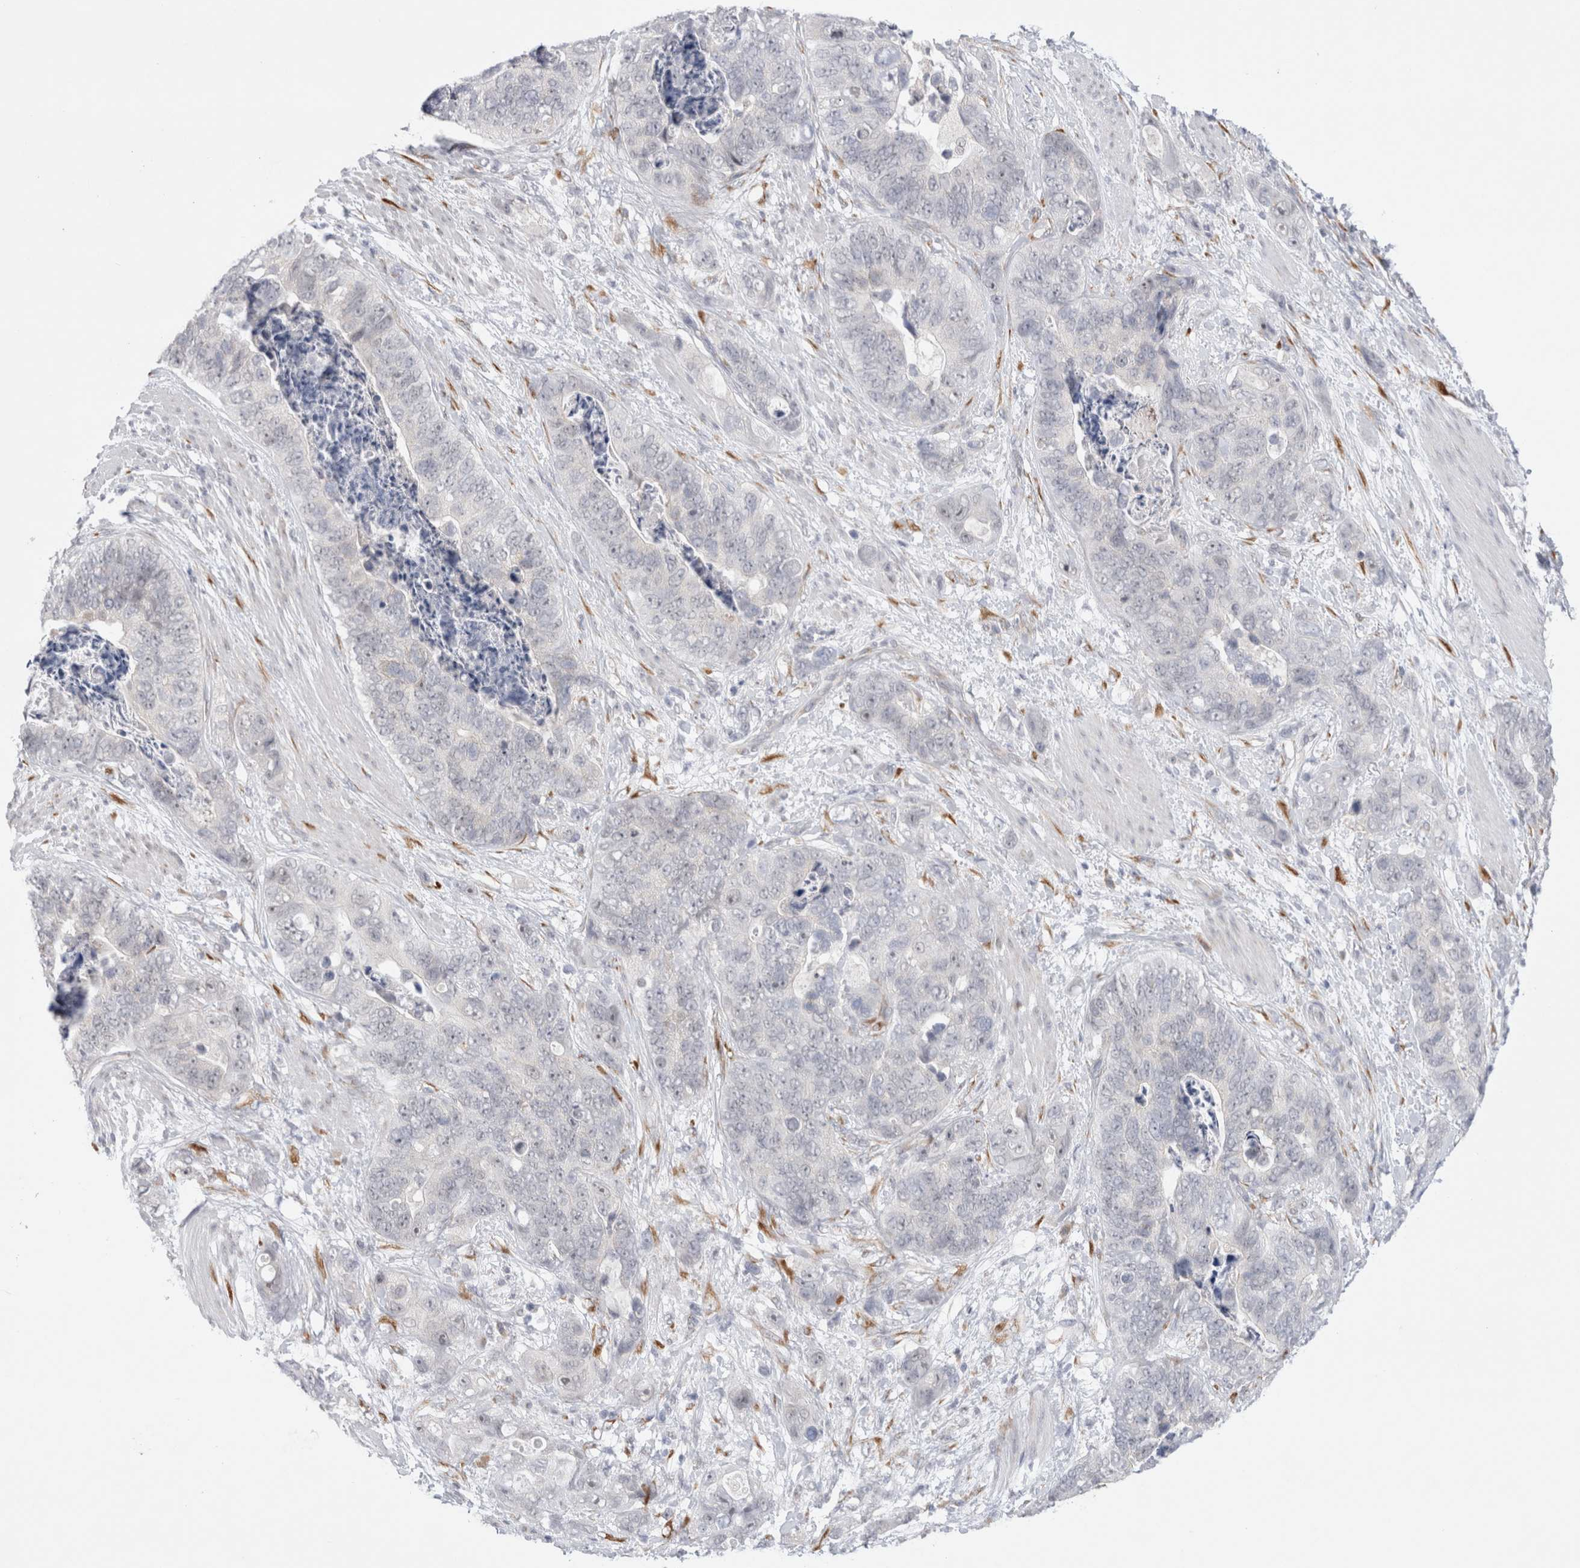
{"staining": {"intensity": "negative", "quantity": "none", "location": "none"}, "tissue": "stomach cancer", "cell_type": "Tumor cells", "image_type": "cancer", "snomed": [{"axis": "morphology", "description": "Normal tissue, NOS"}, {"axis": "morphology", "description": "Adenocarcinoma, NOS"}, {"axis": "topography", "description": "Stomach"}], "caption": "Immunohistochemistry (IHC) histopathology image of neoplastic tissue: human stomach adenocarcinoma stained with DAB exhibits no significant protein staining in tumor cells. (Stains: DAB IHC with hematoxylin counter stain, Microscopy: brightfield microscopy at high magnification).", "gene": "TRMT1L", "patient": {"sex": "female", "age": 89}}